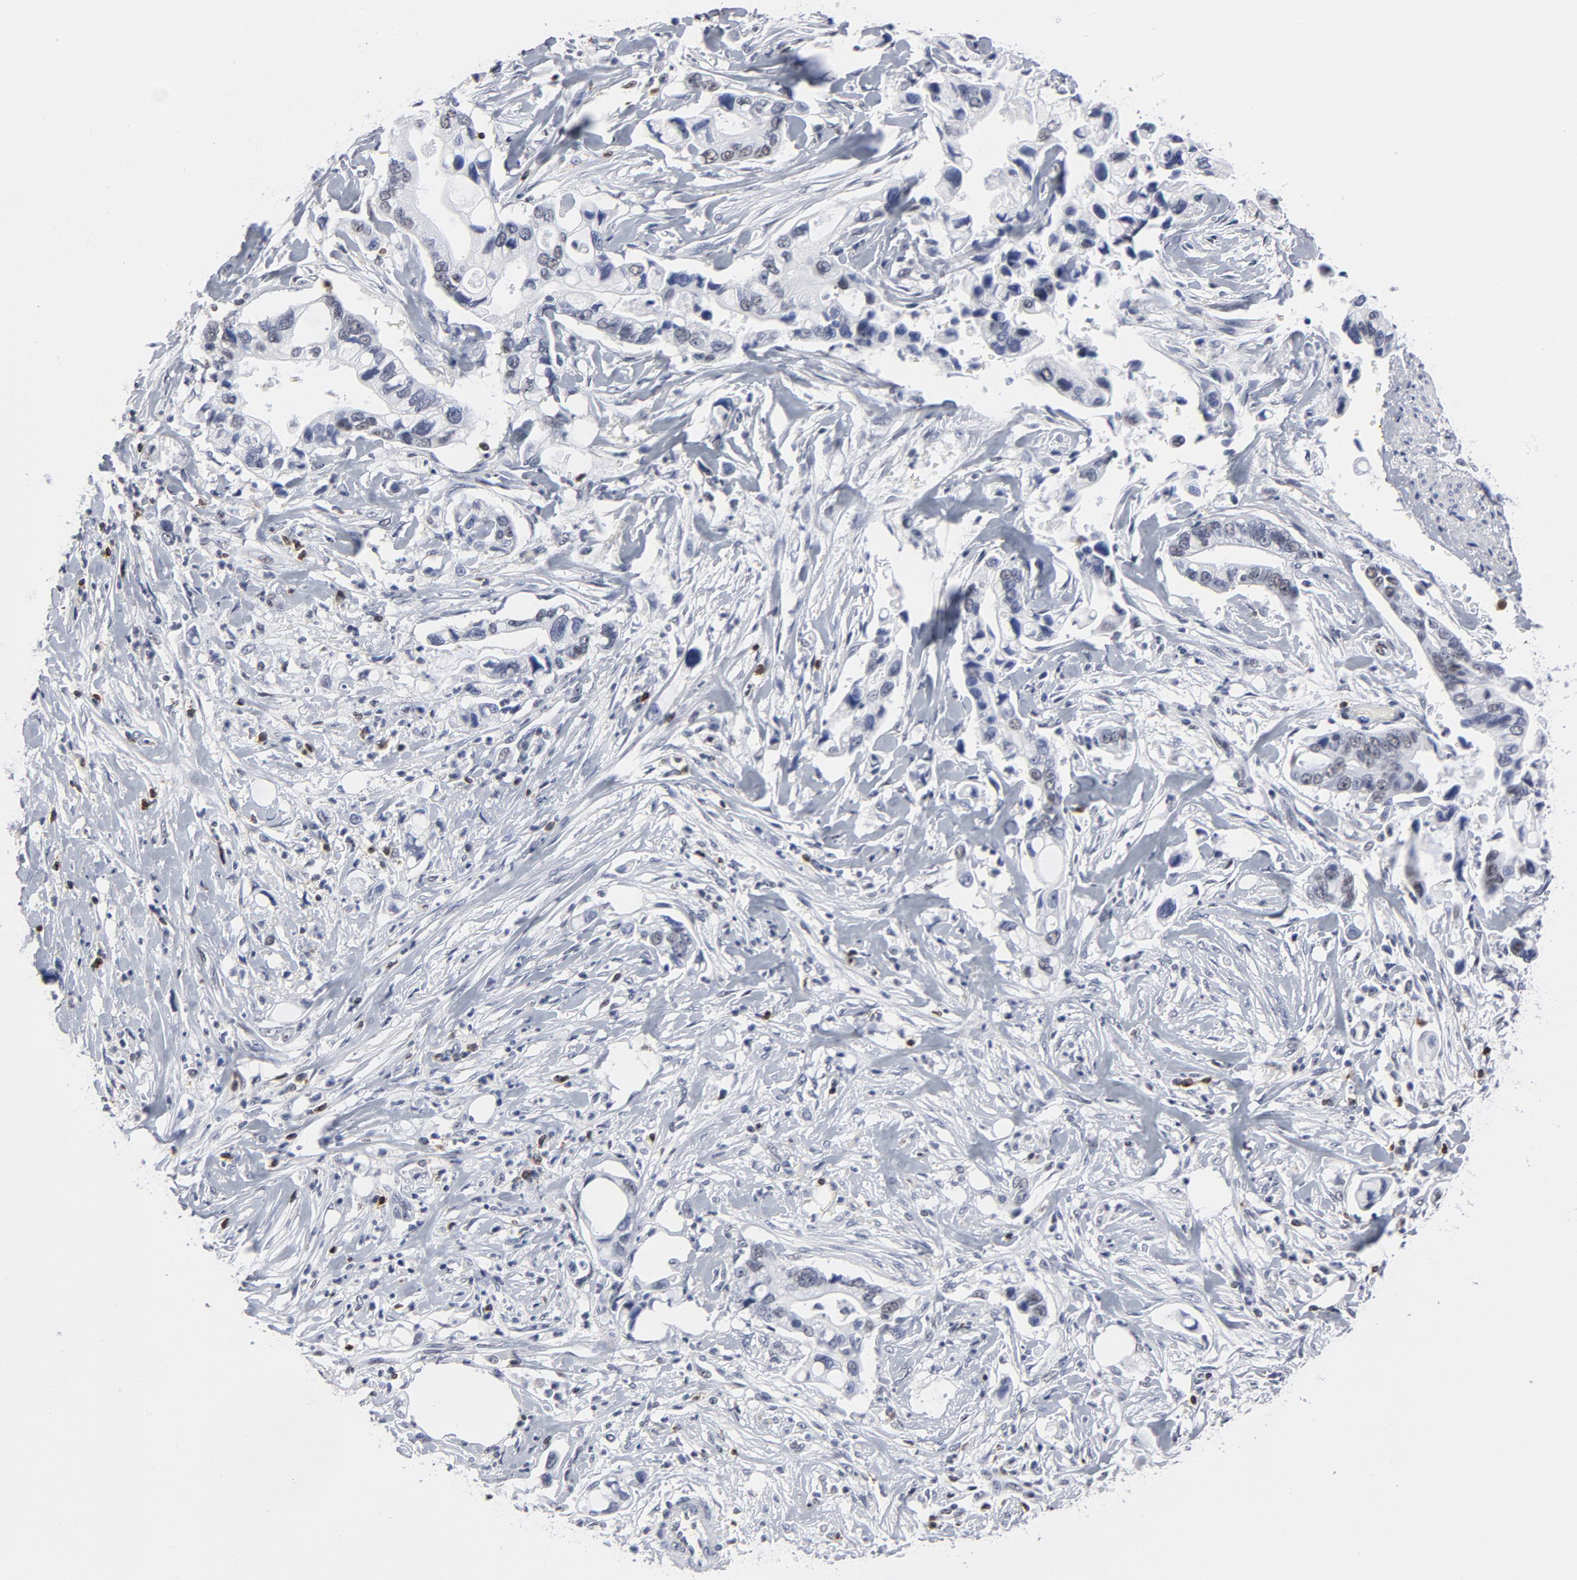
{"staining": {"intensity": "weak", "quantity": "25%-75%", "location": "nuclear"}, "tissue": "pancreatic cancer", "cell_type": "Tumor cells", "image_type": "cancer", "snomed": [{"axis": "morphology", "description": "Adenocarcinoma, NOS"}, {"axis": "topography", "description": "Pancreas"}], "caption": "Pancreatic adenocarcinoma stained for a protein (brown) reveals weak nuclear positive positivity in about 25%-75% of tumor cells.", "gene": "CD2", "patient": {"sex": "male", "age": 70}}